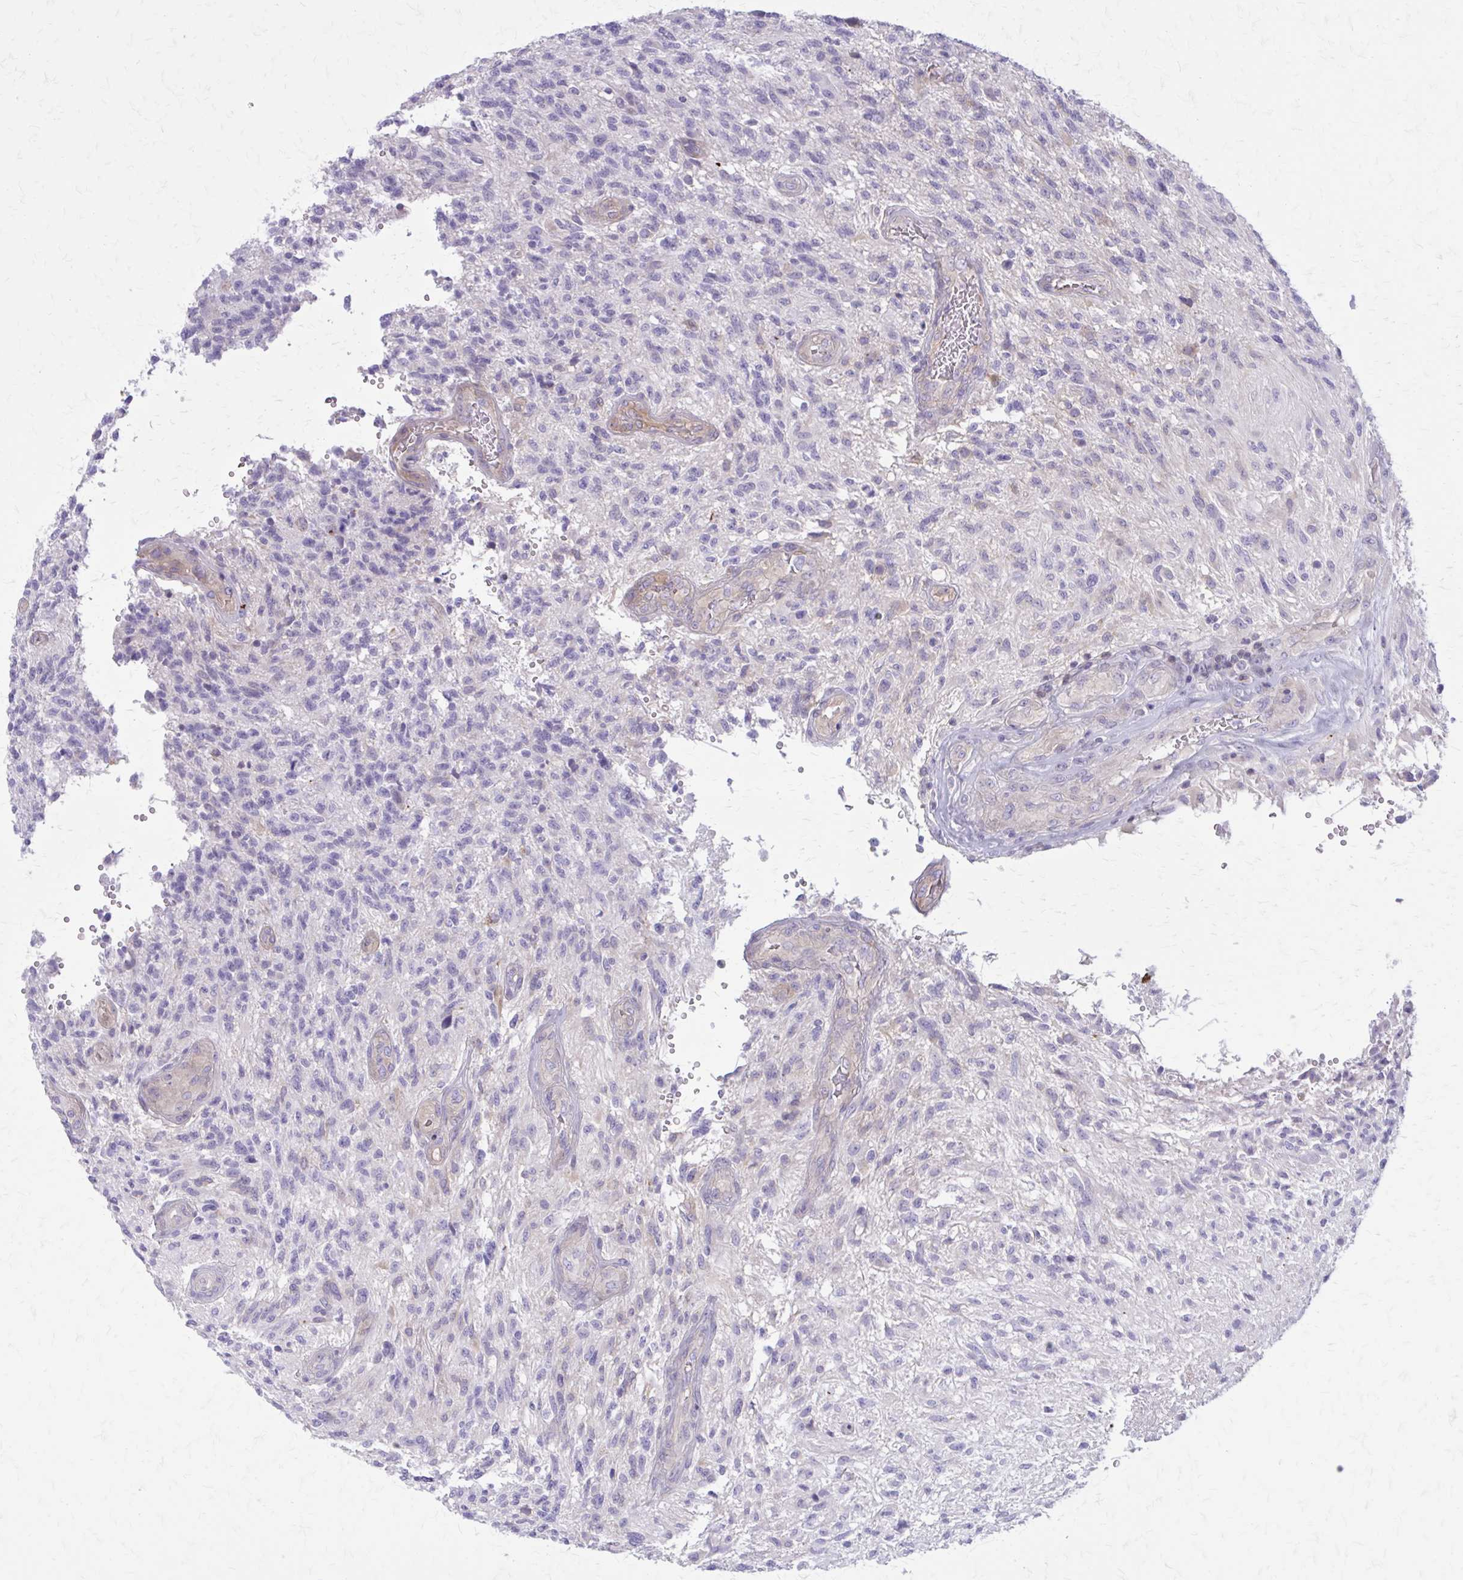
{"staining": {"intensity": "negative", "quantity": "none", "location": "none"}, "tissue": "glioma", "cell_type": "Tumor cells", "image_type": "cancer", "snomed": [{"axis": "morphology", "description": "Glioma, malignant, High grade"}, {"axis": "topography", "description": "Brain"}], "caption": "Immunohistochemistry image of glioma stained for a protein (brown), which exhibits no expression in tumor cells. (DAB (3,3'-diaminobenzidine) IHC visualized using brightfield microscopy, high magnification).", "gene": "PITPNM1", "patient": {"sex": "male", "age": 56}}